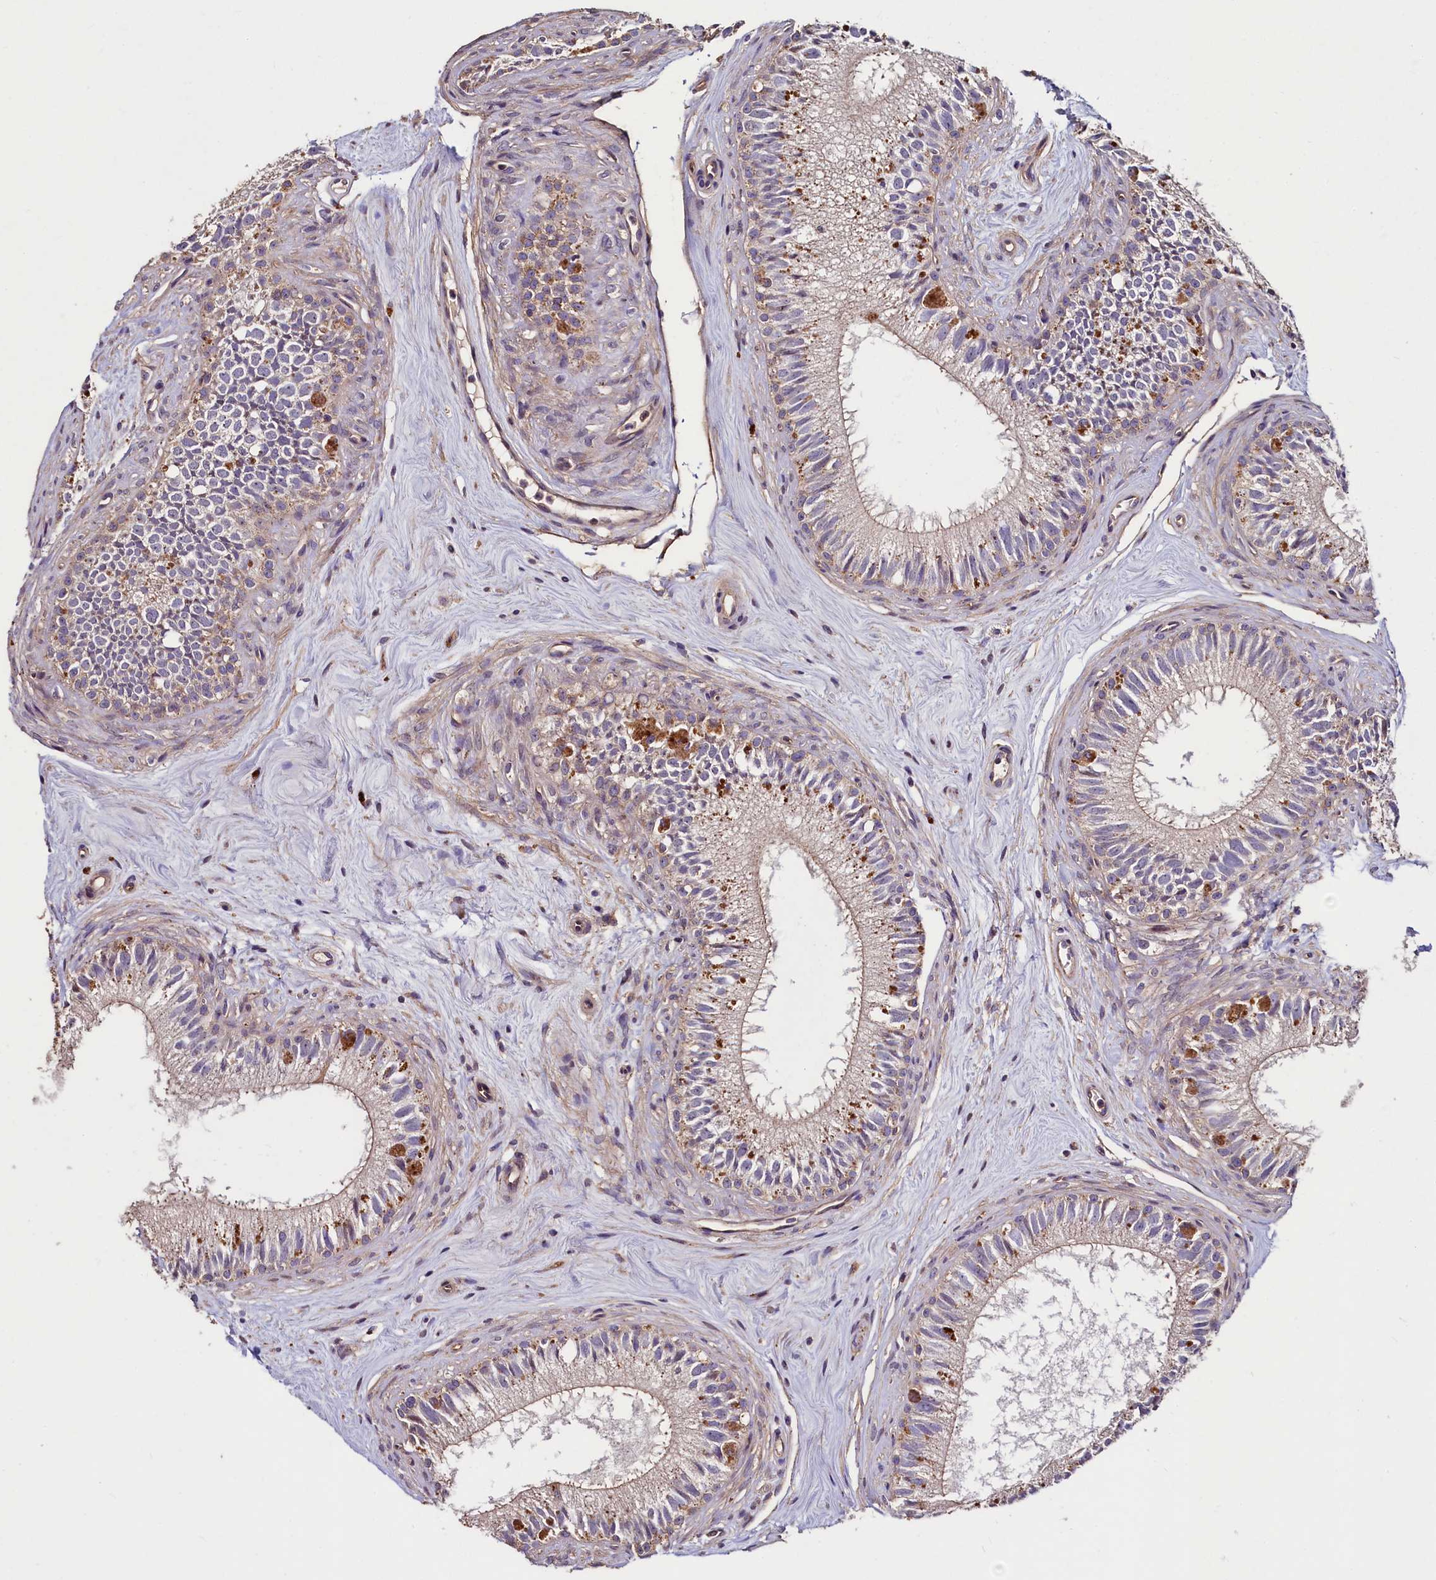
{"staining": {"intensity": "weak", "quantity": "<25%", "location": "cytoplasmic/membranous"}, "tissue": "epididymis", "cell_type": "Glandular cells", "image_type": "normal", "snomed": [{"axis": "morphology", "description": "Normal tissue, NOS"}, {"axis": "topography", "description": "Epididymis"}], "caption": "Immunohistochemical staining of normal epididymis reveals no significant expression in glandular cells.", "gene": "PALM", "patient": {"sex": "male", "age": 71}}